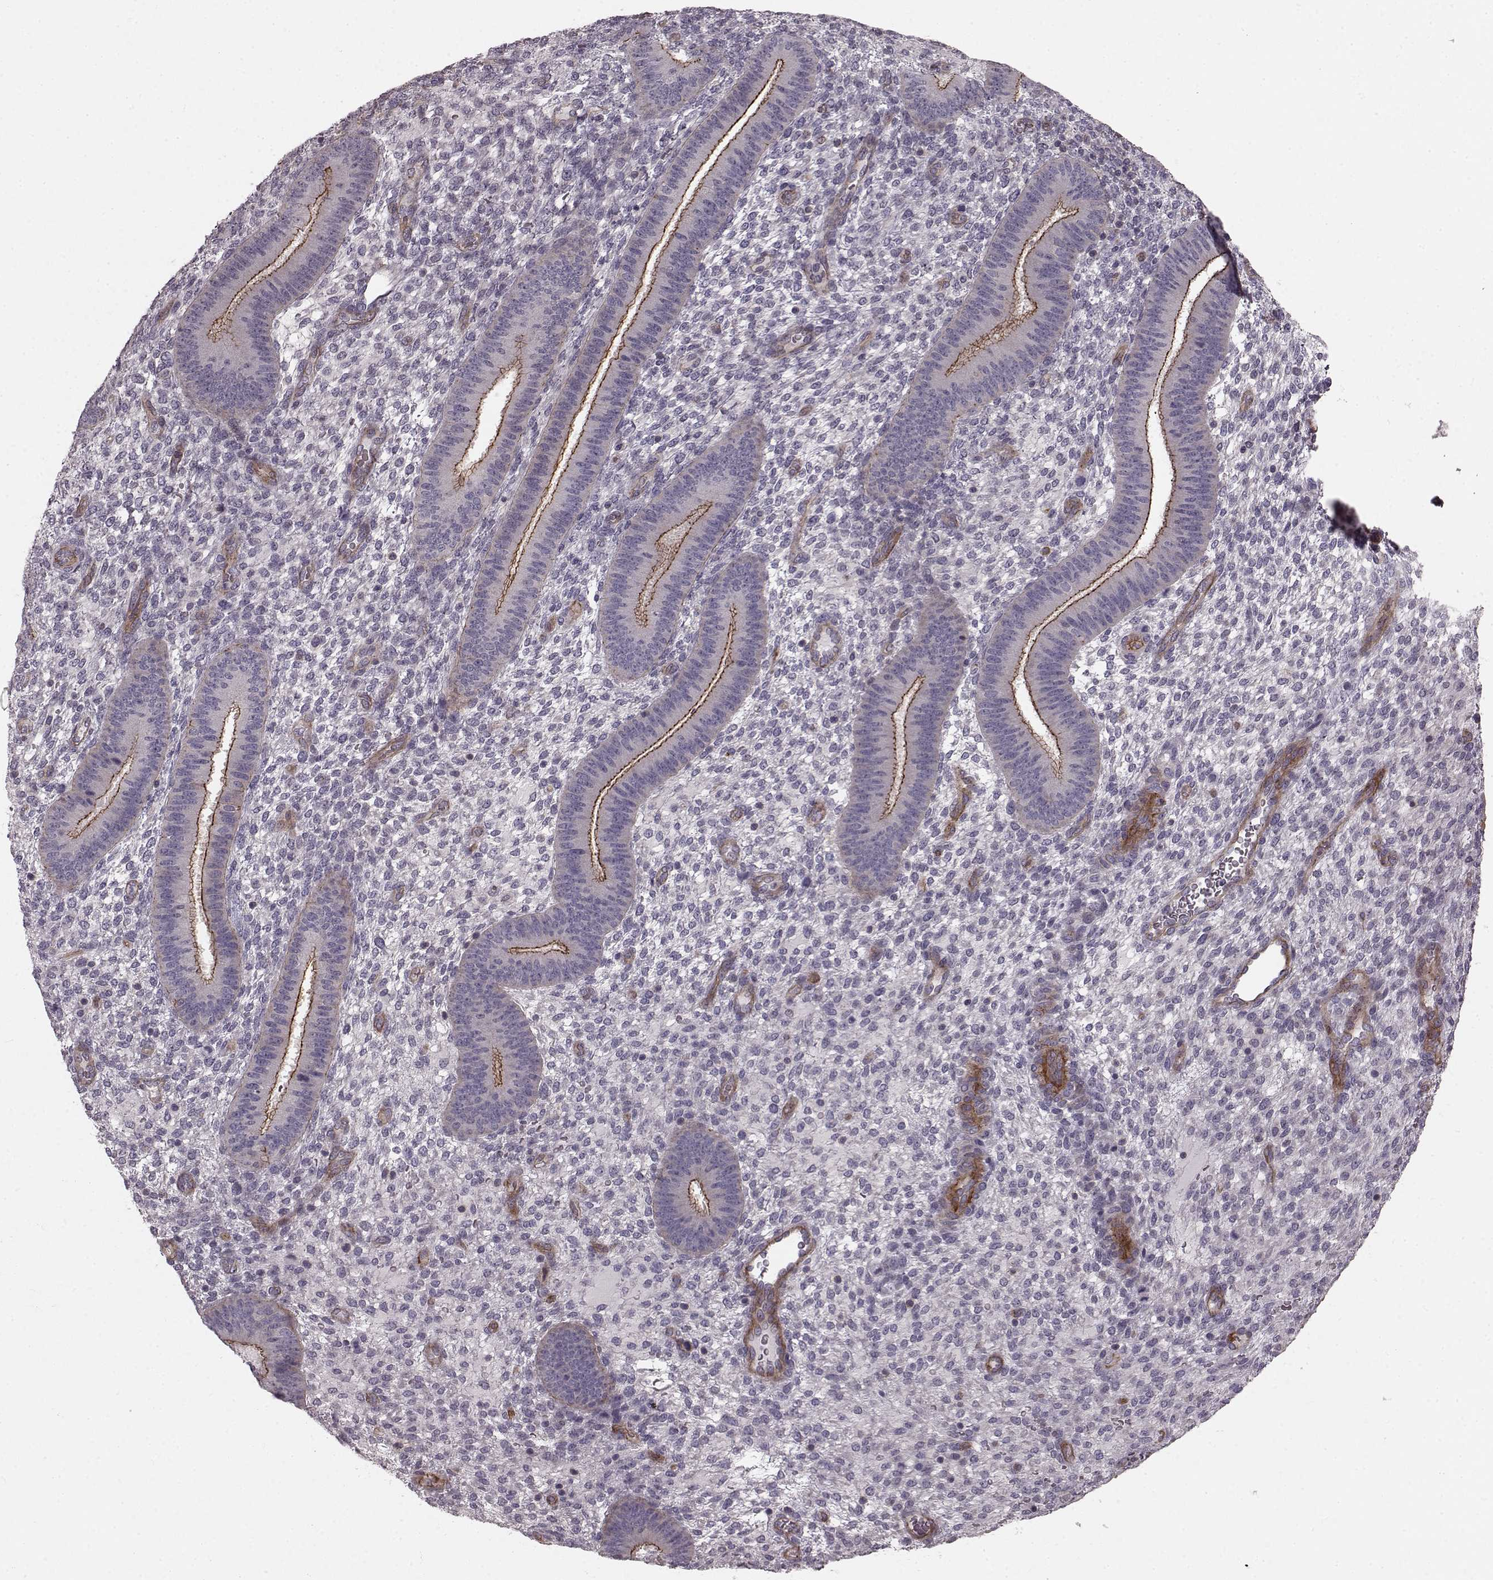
{"staining": {"intensity": "negative", "quantity": "none", "location": "none"}, "tissue": "endometrium", "cell_type": "Cells in endometrial stroma", "image_type": "normal", "snomed": [{"axis": "morphology", "description": "Normal tissue, NOS"}, {"axis": "topography", "description": "Endometrium"}], "caption": "This micrograph is of unremarkable endometrium stained with immunohistochemistry (IHC) to label a protein in brown with the nuclei are counter-stained blue. There is no expression in cells in endometrial stroma. (DAB immunohistochemistry visualized using brightfield microscopy, high magnification).", "gene": "SLC22A18", "patient": {"sex": "female", "age": 39}}